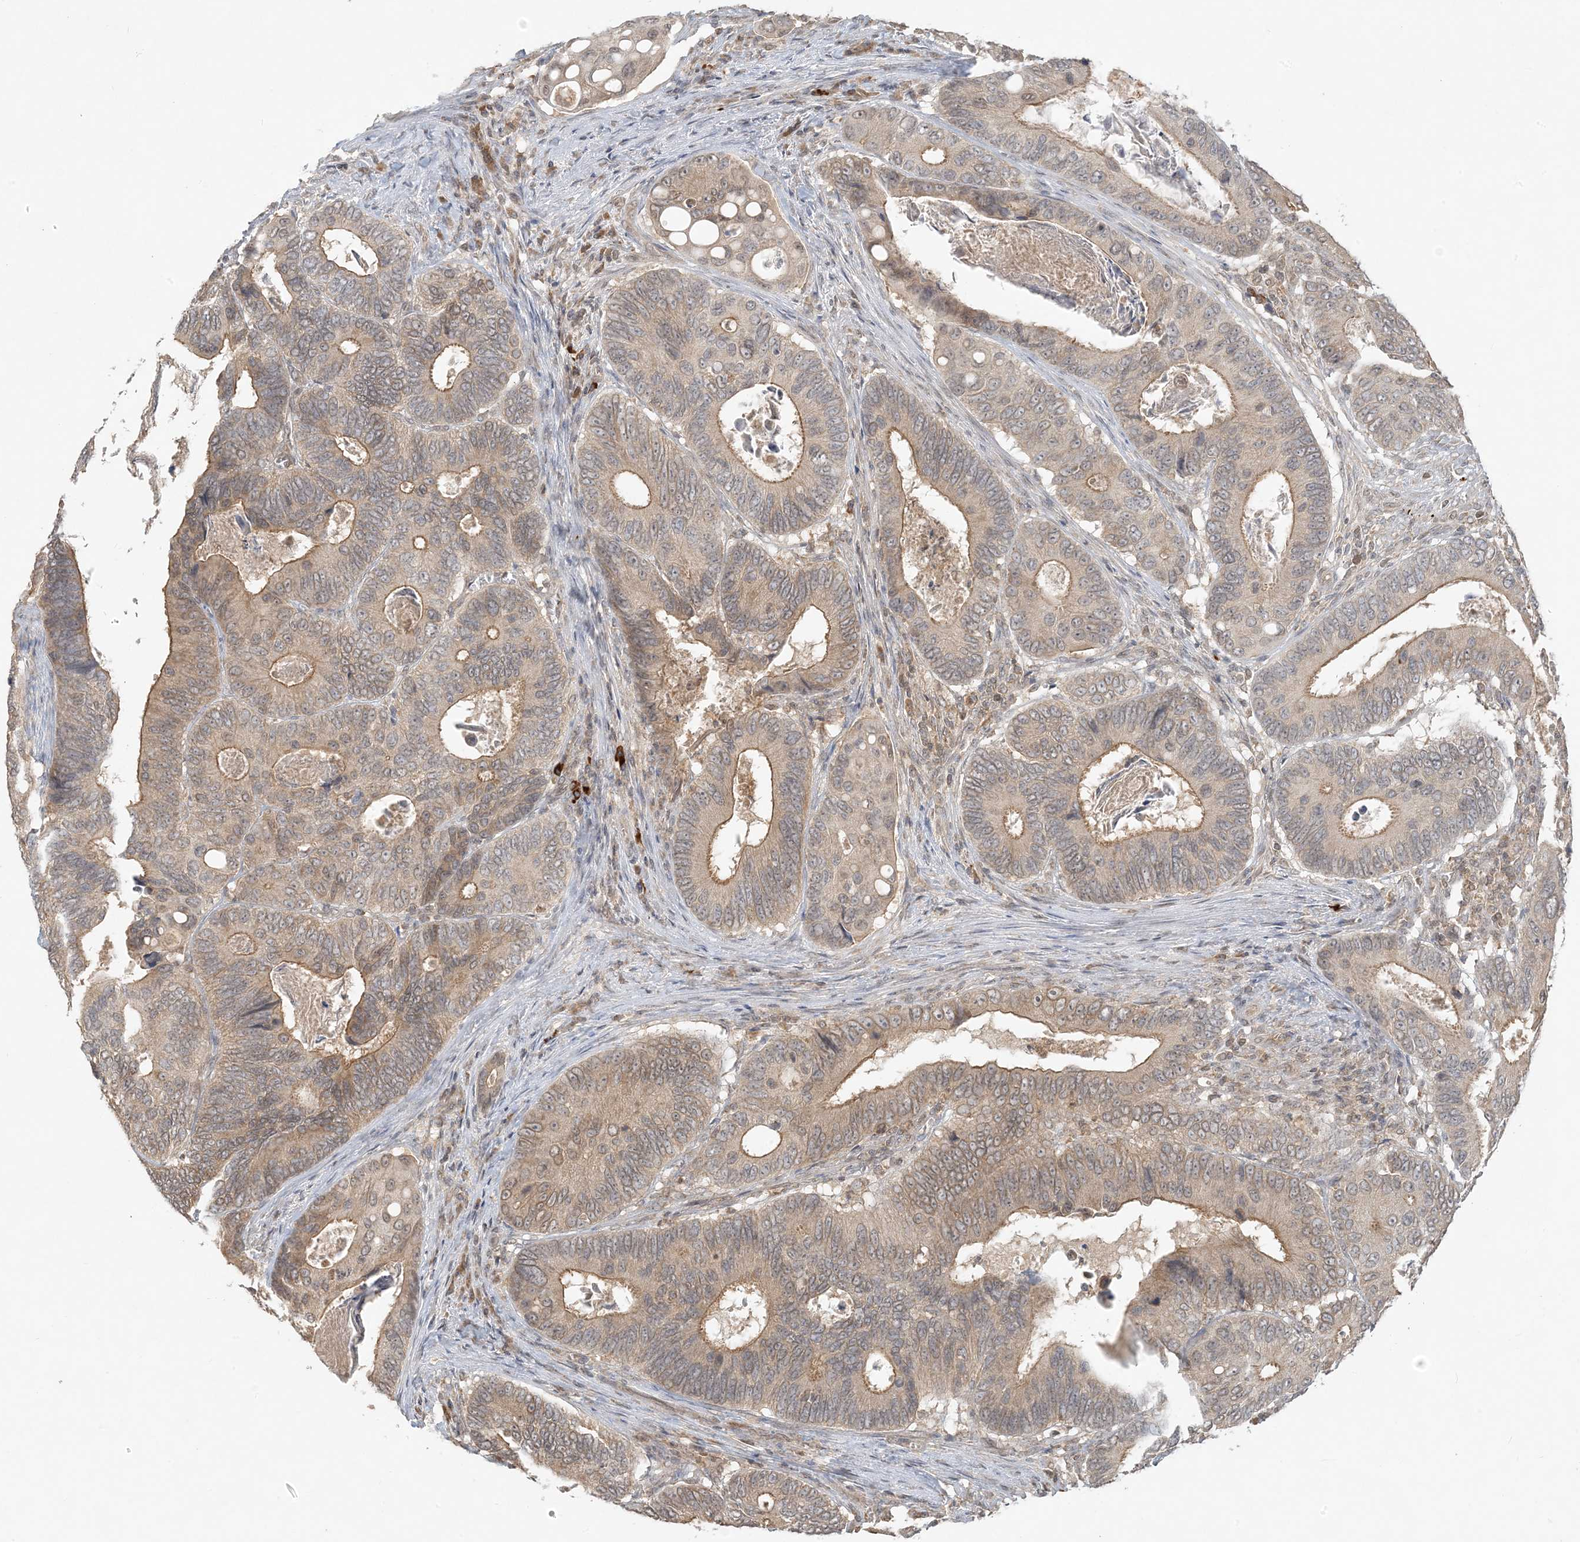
{"staining": {"intensity": "moderate", "quantity": ">75%", "location": "cytoplasmic/membranous"}, "tissue": "colorectal cancer", "cell_type": "Tumor cells", "image_type": "cancer", "snomed": [{"axis": "morphology", "description": "Inflammation, NOS"}, {"axis": "morphology", "description": "Adenocarcinoma, NOS"}, {"axis": "topography", "description": "Colon"}], "caption": "Moderate cytoplasmic/membranous expression for a protein is seen in approximately >75% of tumor cells of colorectal adenocarcinoma using immunohistochemistry.", "gene": "MCOLN1", "patient": {"sex": "male", "age": 72}}